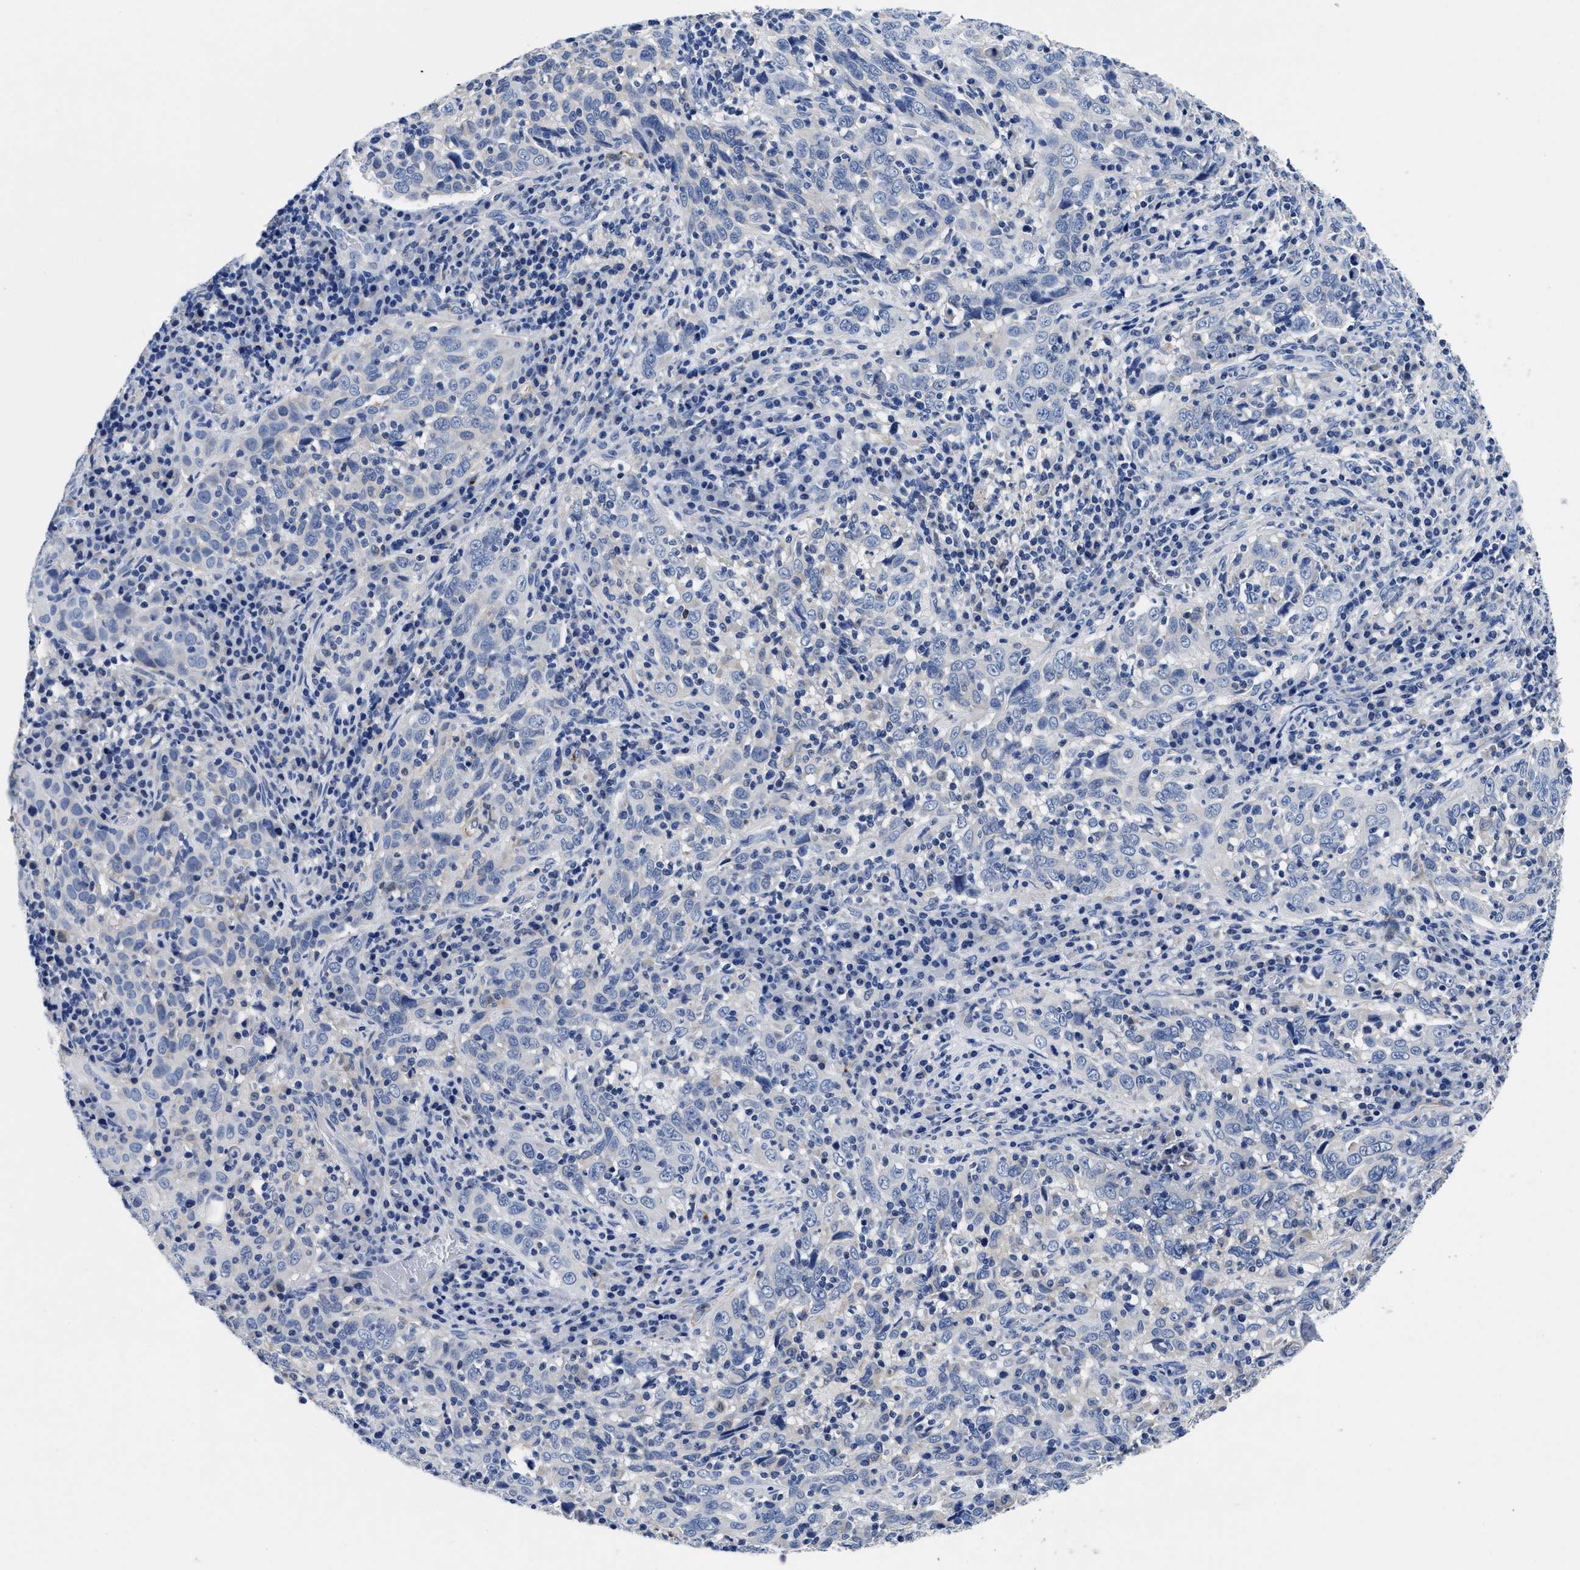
{"staining": {"intensity": "negative", "quantity": "none", "location": "none"}, "tissue": "cervical cancer", "cell_type": "Tumor cells", "image_type": "cancer", "snomed": [{"axis": "morphology", "description": "Squamous cell carcinoma, NOS"}, {"axis": "topography", "description": "Cervix"}], "caption": "Immunohistochemistry of human squamous cell carcinoma (cervical) exhibits no expression in tumor cells. Brightfield microscopy of immunohistochemistry (IHC) stained with DAB (brown) and hematoxylin (blue), captured at high magnification.", "gene": "SLC35F1", "patient": {"sex": "female", "age": 46}}